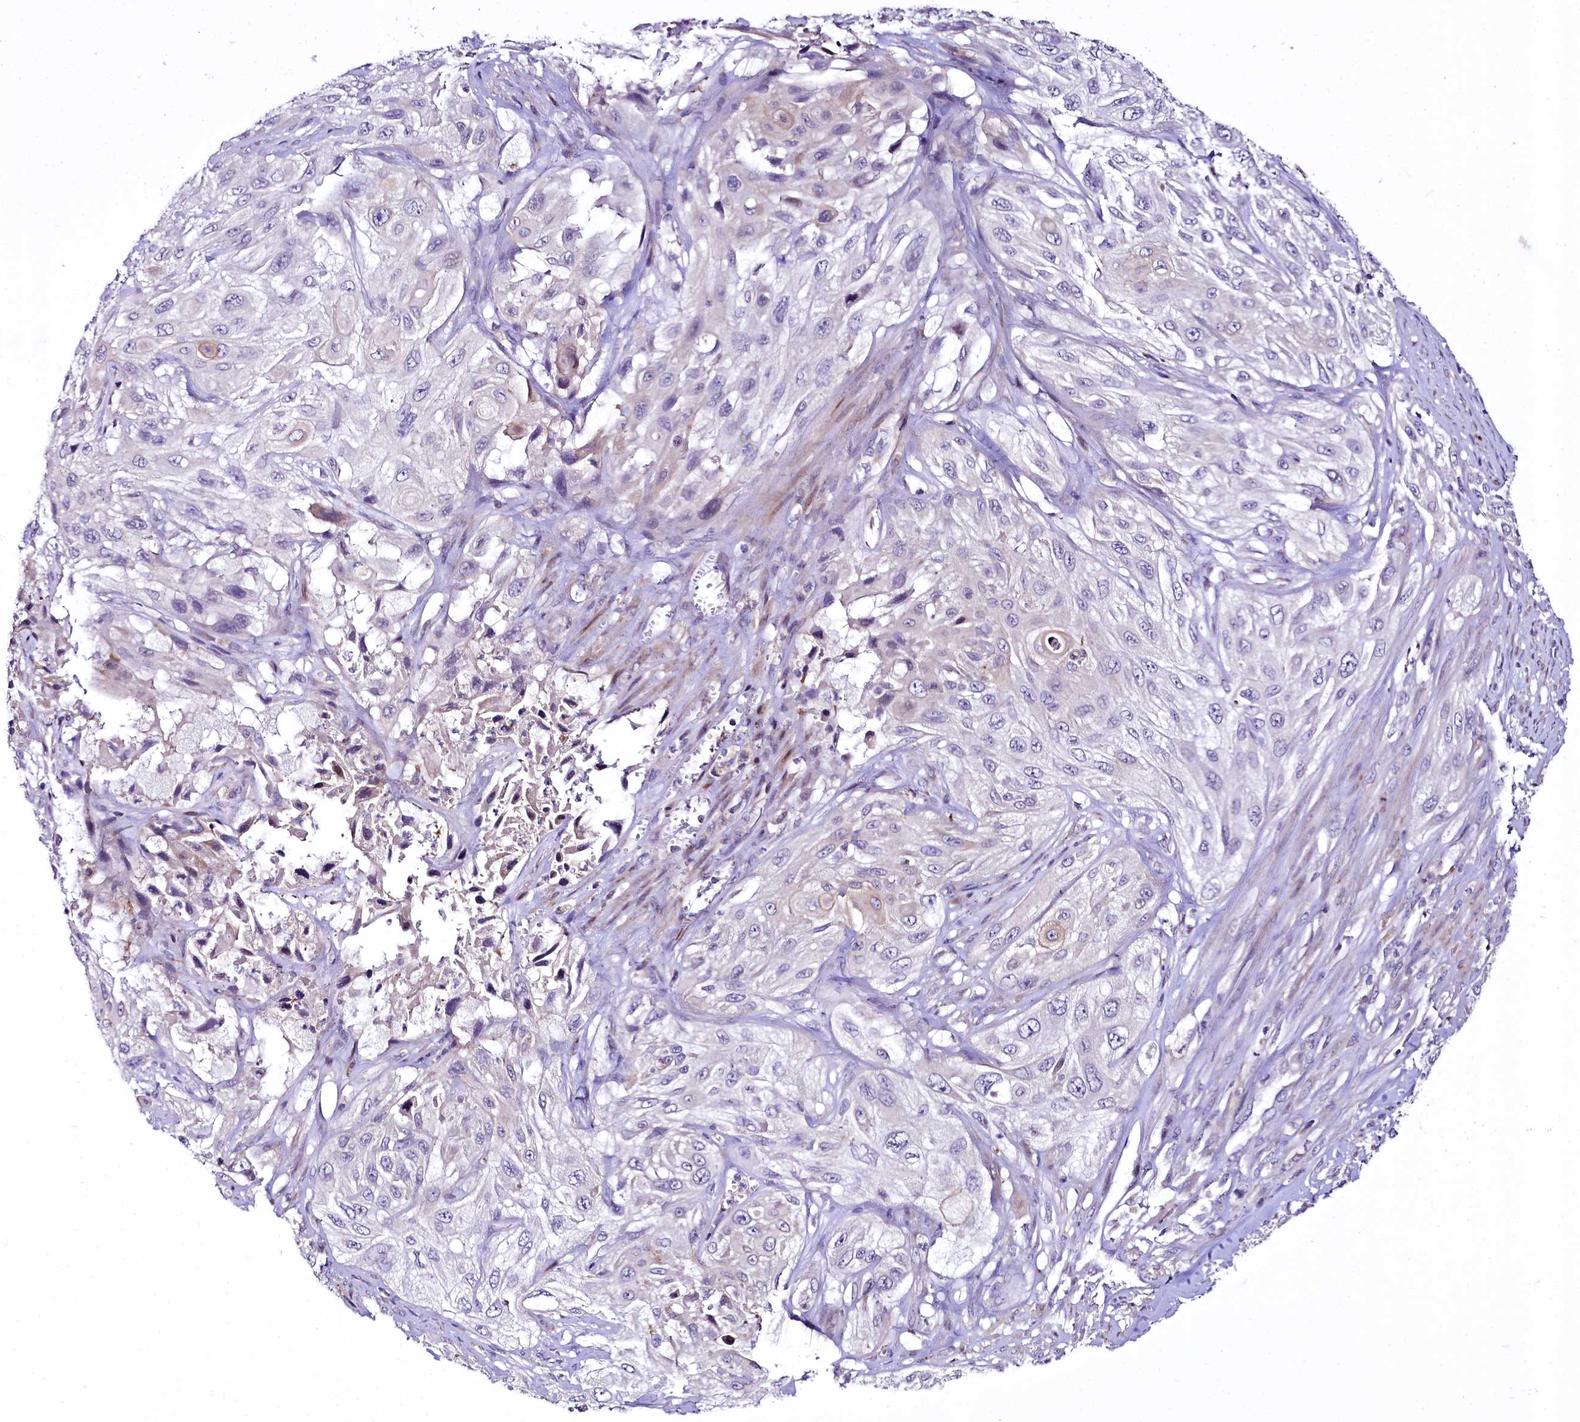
{"staining": {"intensity": "negative", "quantity": "none", "location": "none"}, "tissue": "cervical cancer", "cell_type": "Tumor cells", "image_type": "cancer", "snomed": [{"axis": "morphology", "description": "Squamous cell carcinoma, NOS"}, {"axis": "topography", "description": "Cervix"}], "caption": "This photomicrograph is of squamous cell carcinoma (cervical) stained with immunohistochemistry (IHC) to label a protein in brown with the nuclei are counter-stained blue. There is no expression in tumor cells.", "gene": "ZC3H12C", "patient": {"sex": "female", "age": 42}}